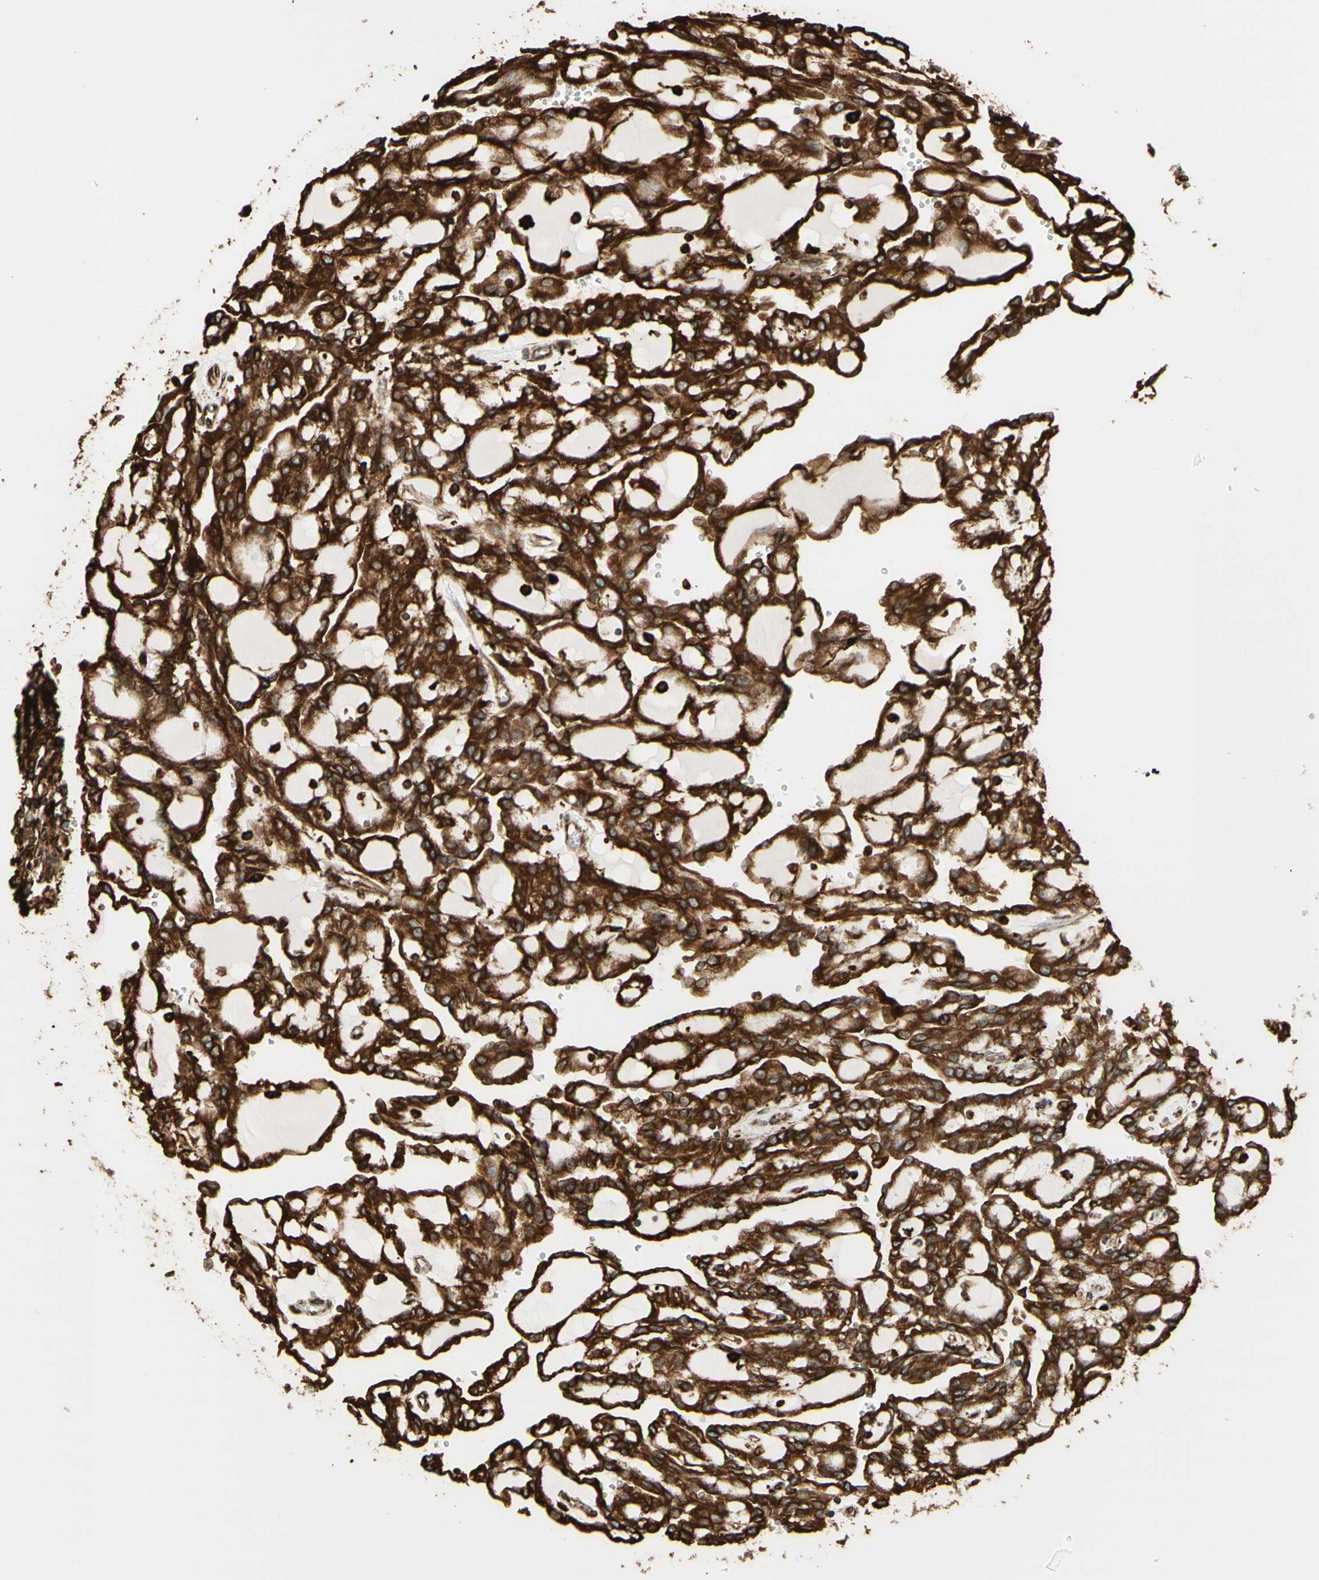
{"staining": {"intensity": "strong", "quantity": ">75%", "location": "cytoplasmic/membranous"}, "tissue": "renal cancer", "cell_type": "Tumor cells", "image_type": "cancer", "snomed": [{"axis": "morphology", "description": "Adenocarcinoma, NOS"}, {"axis": "topography", "description": "Kidney"}], "caption": "High-power microscopy captured an immunohistochemistry (IHC) micrograph of renal cancer (adenocarcinoma), revealing strong cytoplasmic/membranous expression in approximately >75% of tumor cells.", "gene": "CANX", "patient": {"sex": "male", "age": 63}}